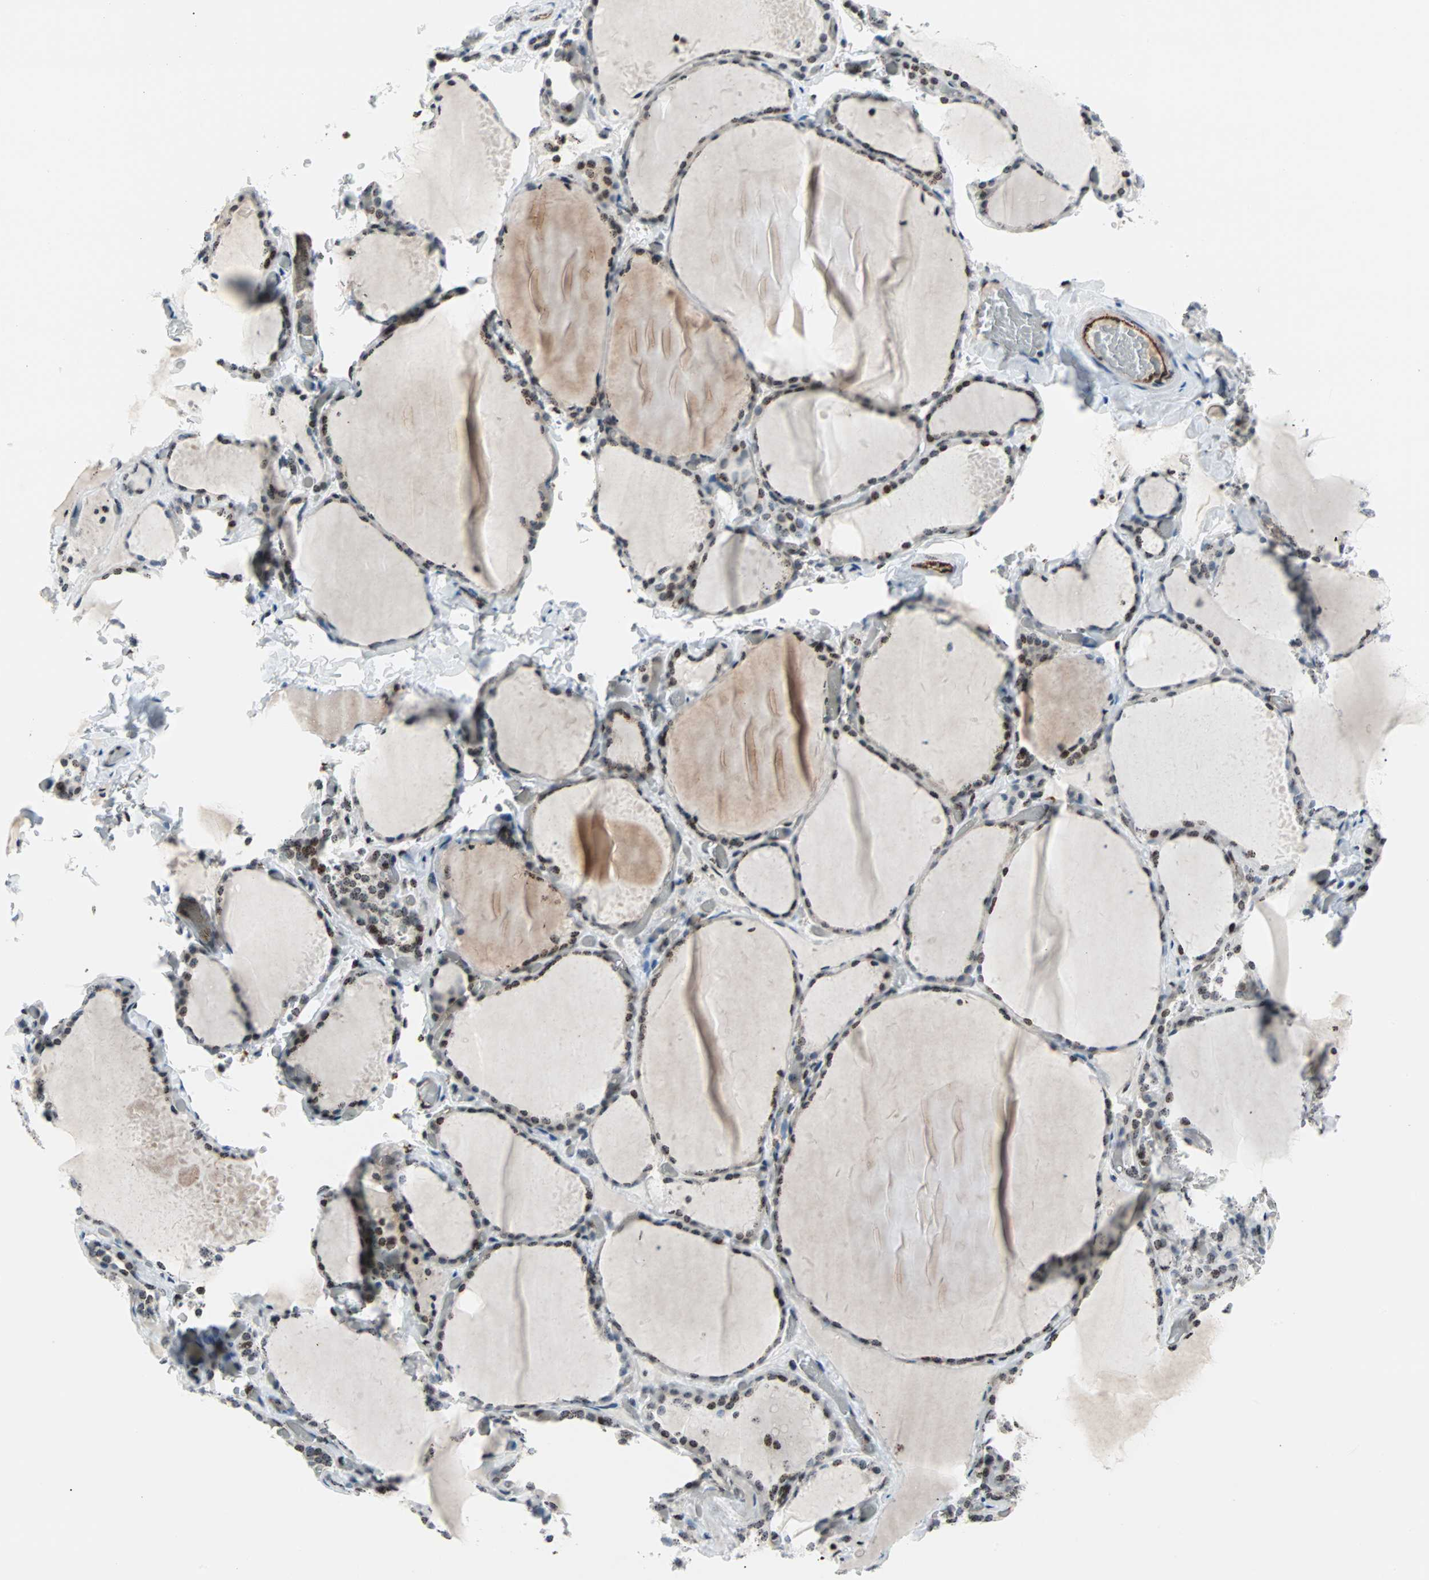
{"staining": {"intensity": "weak", "quantity": "25%-75%", "location": "nuclear"}, "tissue": "thyroid gland", "cell_type": "Glandular cells", "image_type": "normal", "snomed": [{"axis": "morphology", "description": "Normal tissue, NOS"}, {"axis": "topography", "description": "Thyroid gland"}], "caption": "The immunohistochemical stain highlights weak nuclear positivity in glandular cells of normal thyroid gland. Immunohistochemistry (ihc) stains the protein of interest in brown and the nuclei are stained blue.", "gene": "CENPA", "patient": {"sex": "female", "age": 22}}